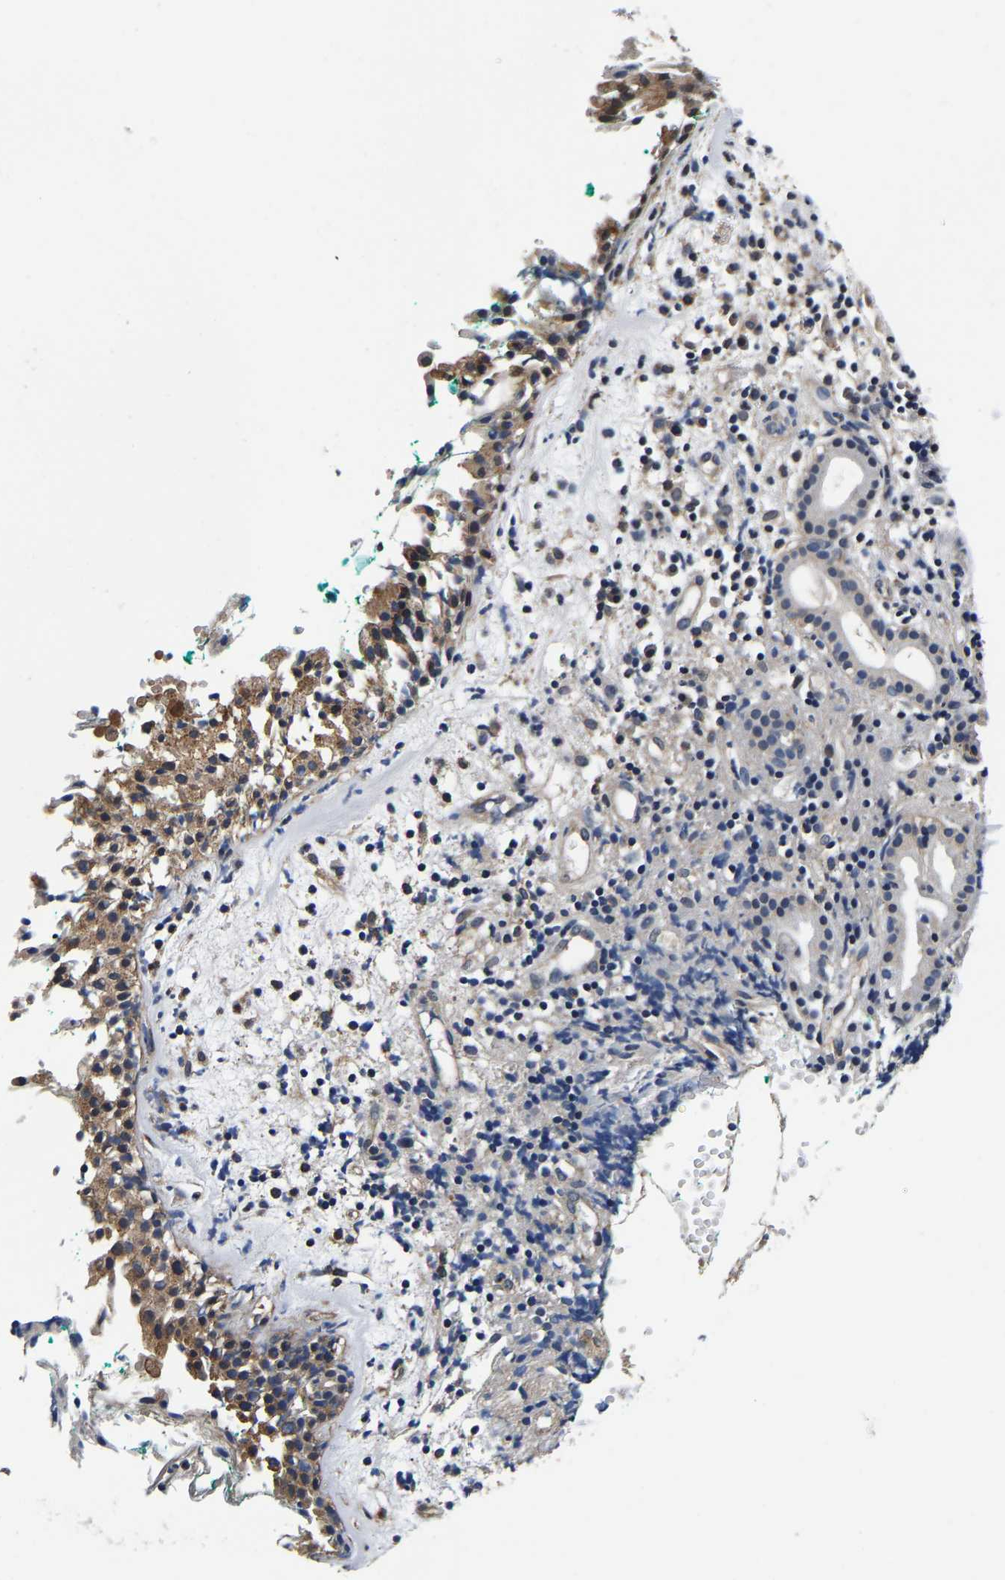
{"staining": {"intensity": "strong", "quantity": "25%-75%", "location": "cytoplasmic/membranous"}, "tissue": "nasopharynx", "cell_type": "Respiratory epithelial cells", "image_type": "normal", "snomed": [{"axis": "morphology", "description": "Normal tissue, NOS"}, {"axis": "morphology", "description": "Basal cell carcinoma"}, {"axis": "topography", "description": "Cartilage tissue"}, {"axis": "topography", "description": "Nasopharynx"}, {"axis": "topography", "description": "Oral tissue"}], "caption": "Strong cytoplasmic/membranous protein expression is identified in approximately 25%-75% of respiratory epithelial cells in nasopharynx.", "gene": "RUVBL1", "patient": {"sex": "female", "age": 77}}